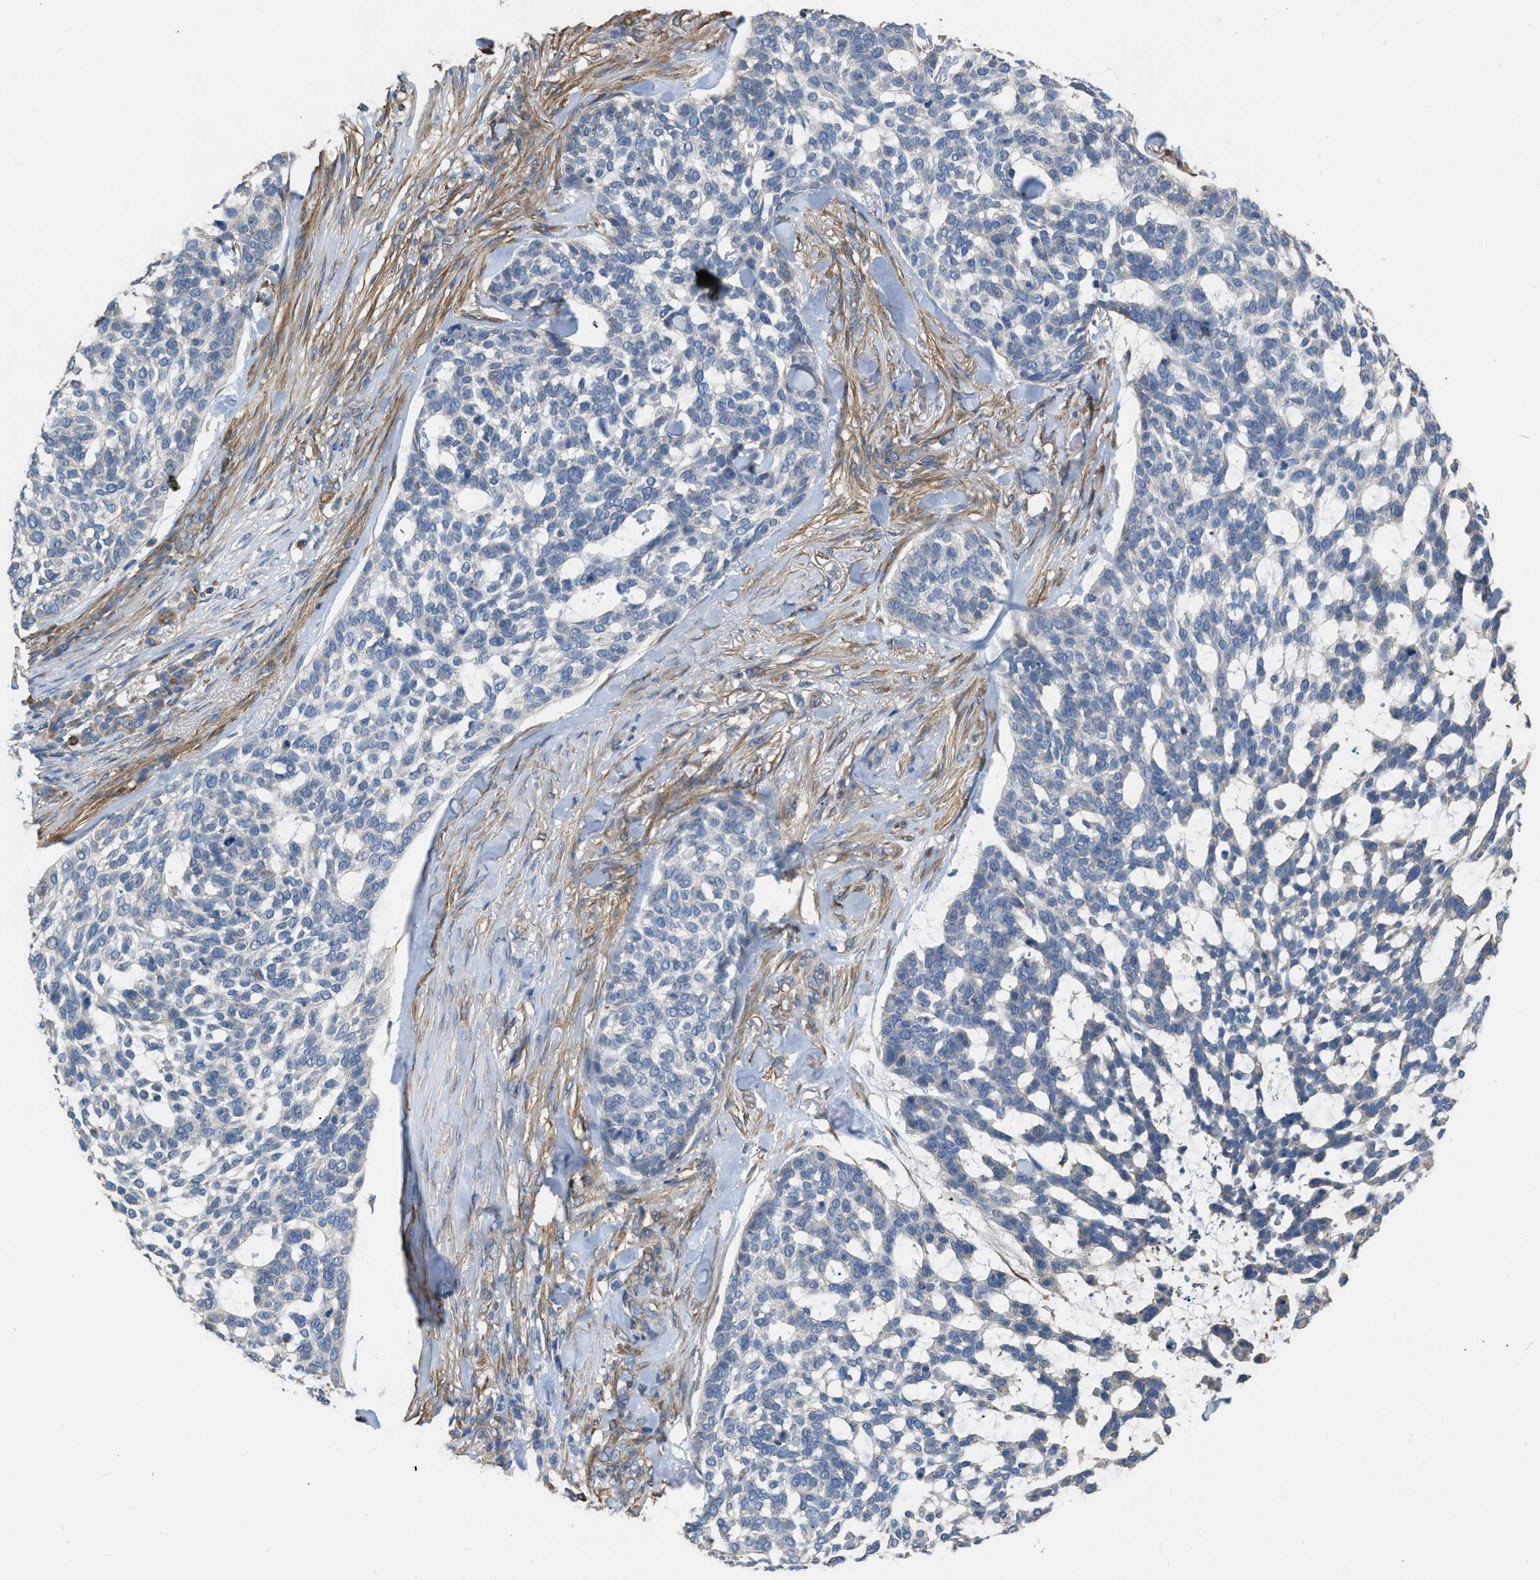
{"staining": {"intensity": "negative", "quantity": "none", "location": "none"}, "tissue": "skin cancer", "cell_type": "Tumor cells", "image_type": "cancer", "snomed": [{"axis": "morphology", "description": "Basal cell carcinoma"}, {"axis": "topography", "description": "Skin"}], "caption": "There is no significant staining in tumor cells of skin basal cell carcinoma.", "gene": "SLC4A11", "patient": {"sex": "female", "age": 64}}